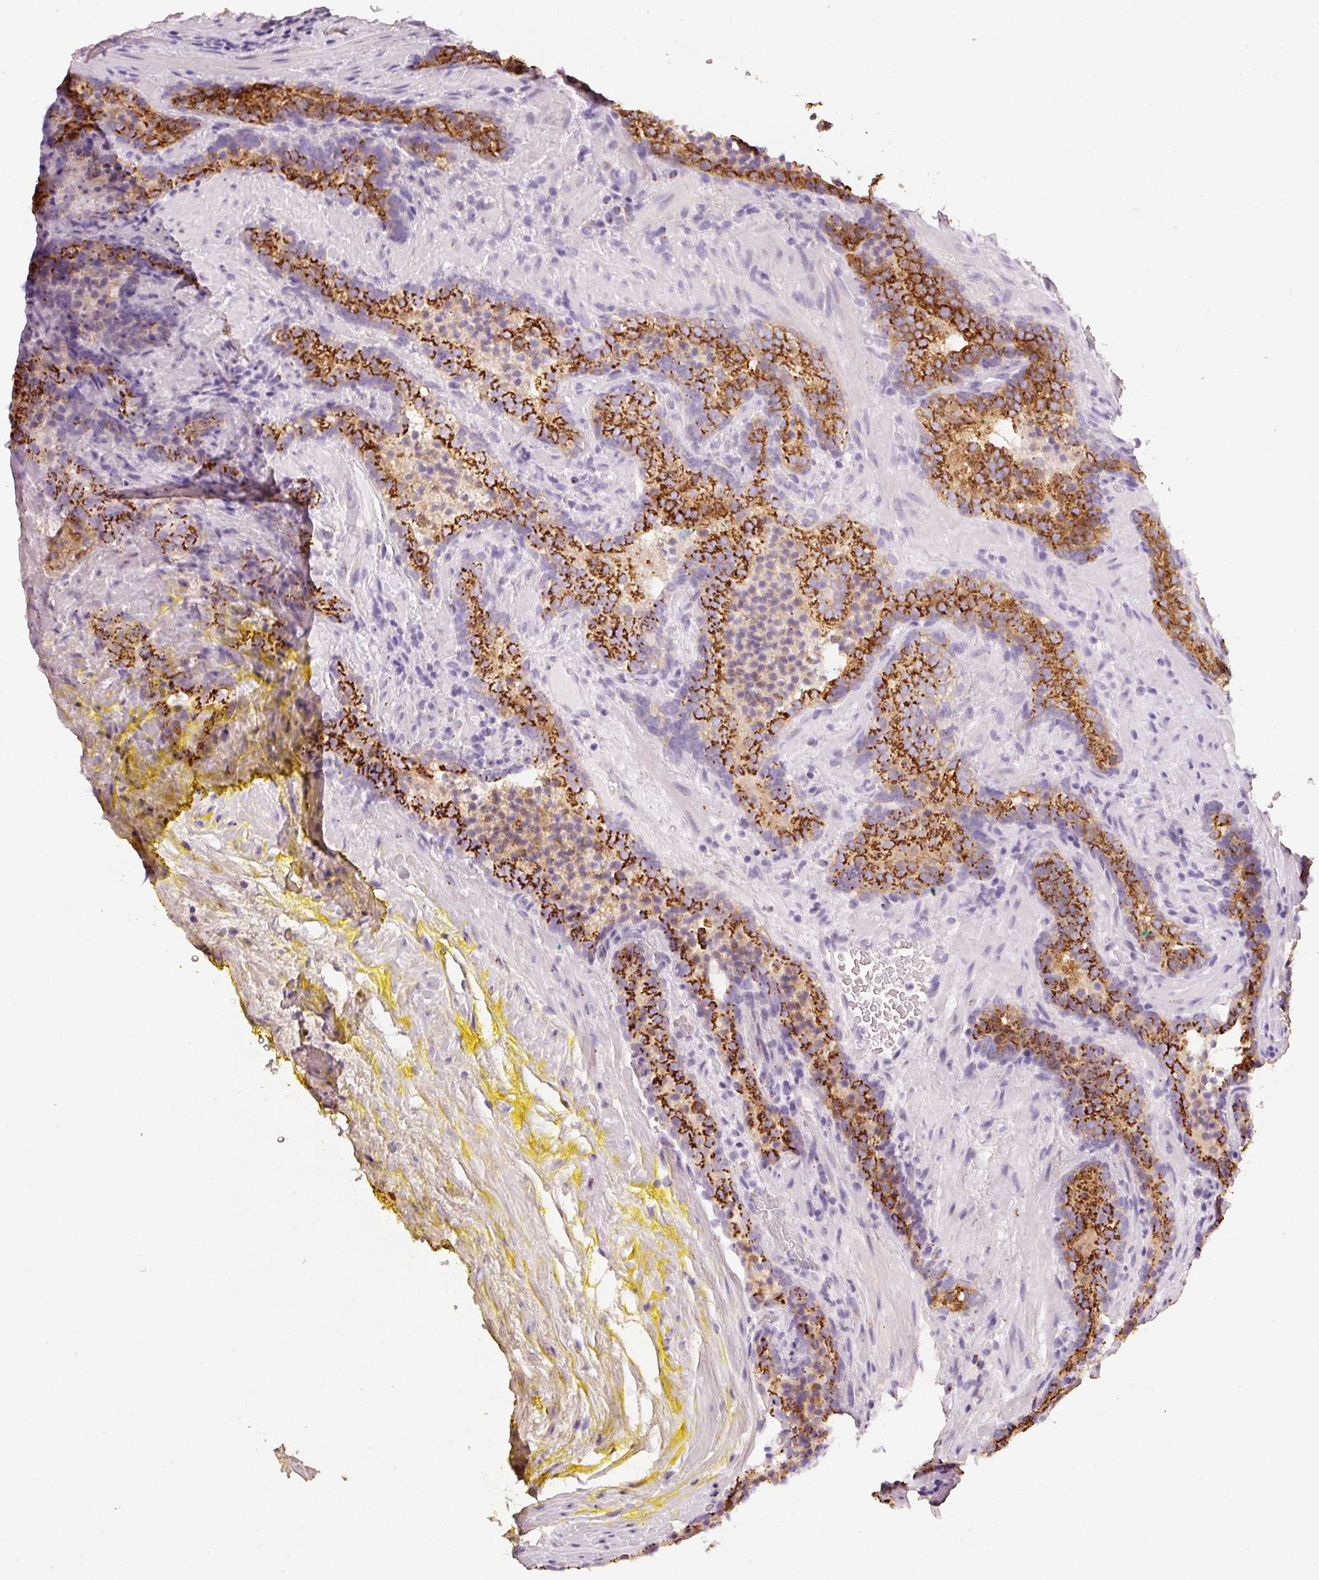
{"staining": {"intensity": "strong", "quantity": ">75%", "location": "cytoplasmic/membranous"}, "tissue": "prostate cancer", "cell_type": "Tumor cells", "image_type": "cancer", "snomed": [{"axis": "morphology", "description": "Adenocarcinoma, Low grade"}, {"axis": "topography", "description": "Prostate"}], "caption": "Protein positivity by immunohistochemistry (IHC) displays strong cytoplasmic/membranous expression in about >75% of tumor cells in prostate cancer.", "gene": "PDXDC1", "patient": {"sex": "male", "age": 58}}